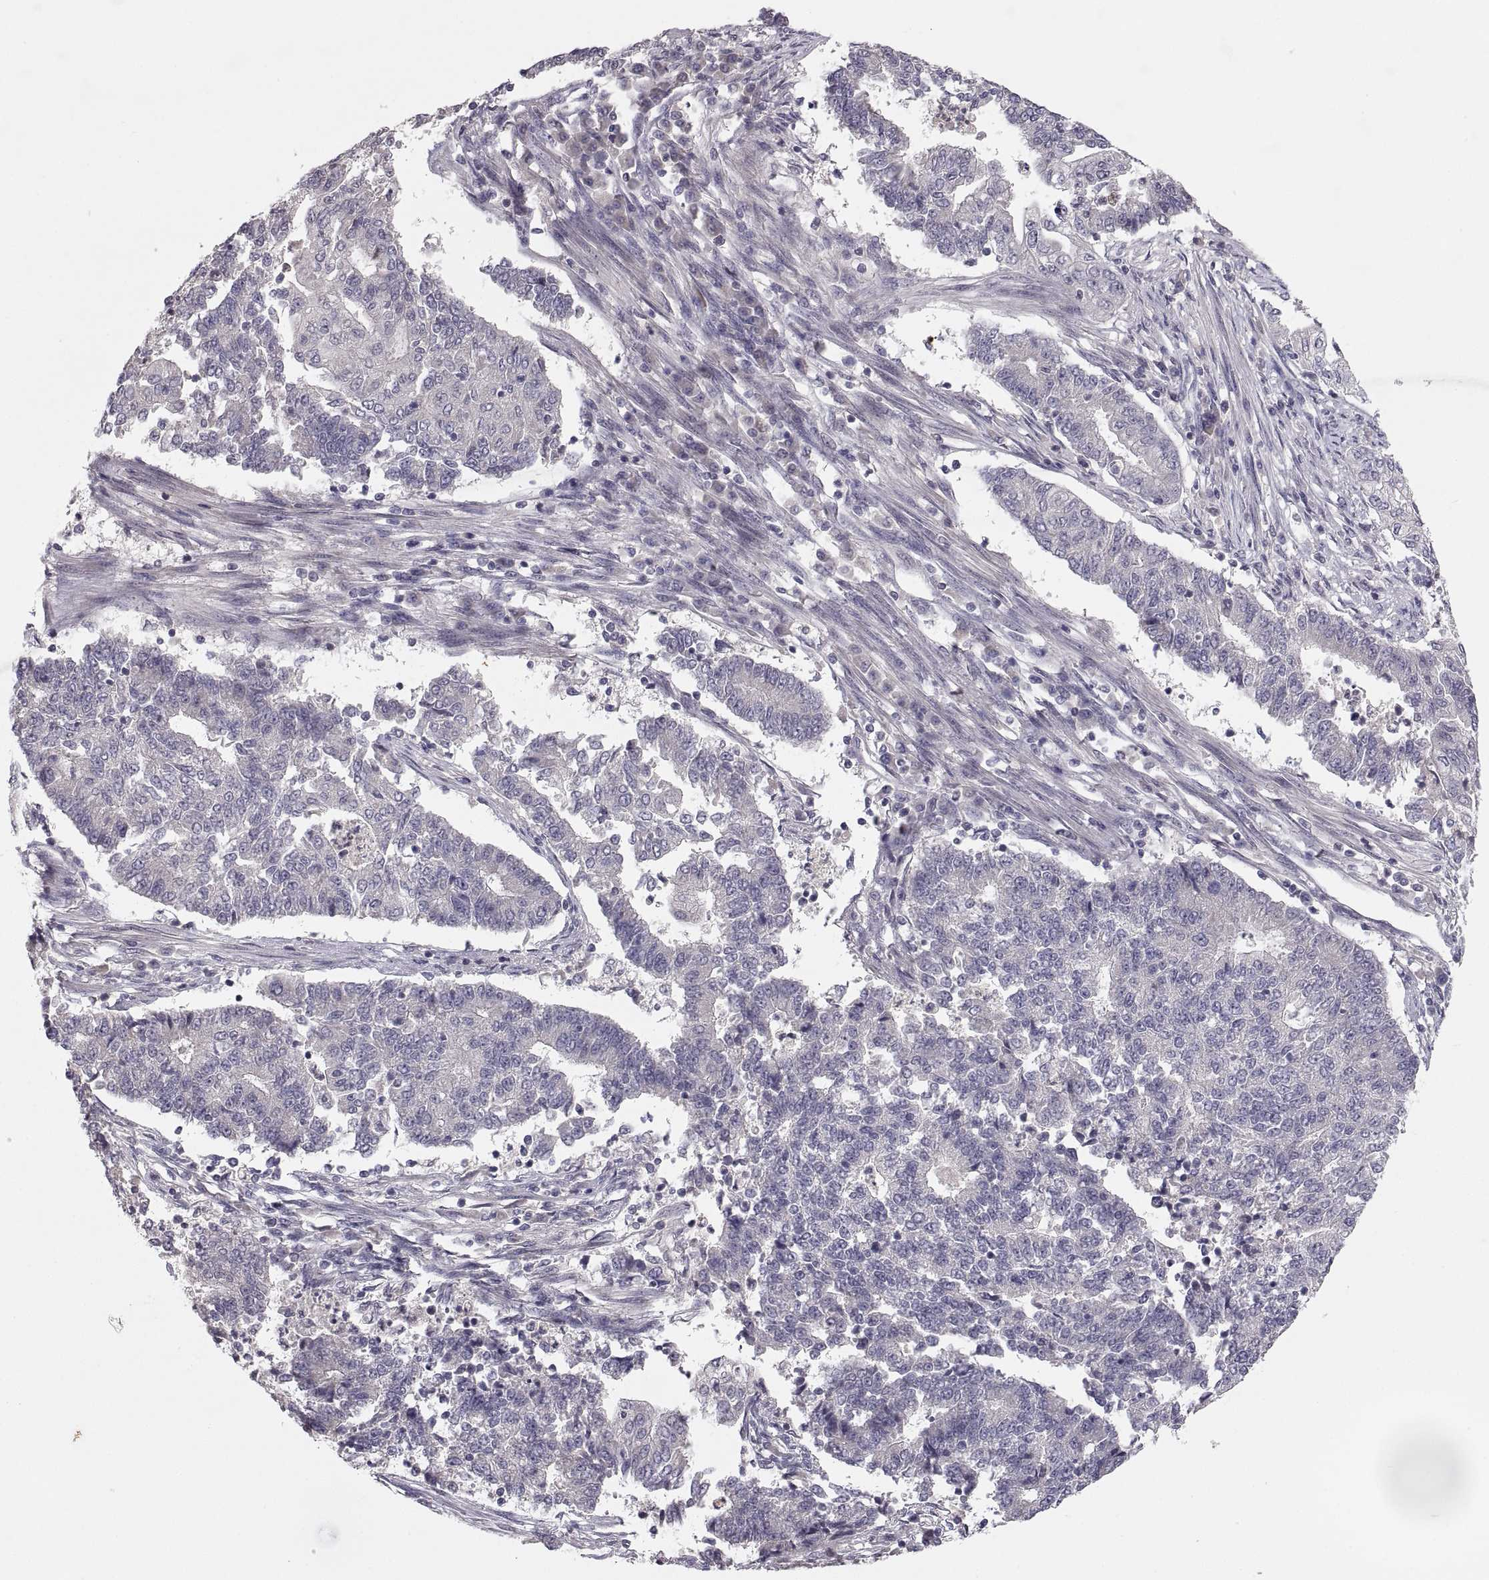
{"staining": {"intensity": "negative", "quantity": "none", "location": "none"}, "tissue": "endometrial cancer", "cell_type": "Tumor cells", "image_type": "cancer", "snomed": [{"axis": "morphology", "description": "Adenocarcinoma, NOS"}, {"axis": "topography", "description": "Uterus"}, {"axis": "topography", "description": "Endometrium"}], "caption": "IHC image of human endometrial cancer stained for a protein (brown), which shows no expression in tumor cells. (Brightfield microscopy of DAB (3,3'-diaminobenzidine) immunohistochemistry at high magnification).", "gene": "PAX2", "patient": {"sex": "female", "age": 54}}